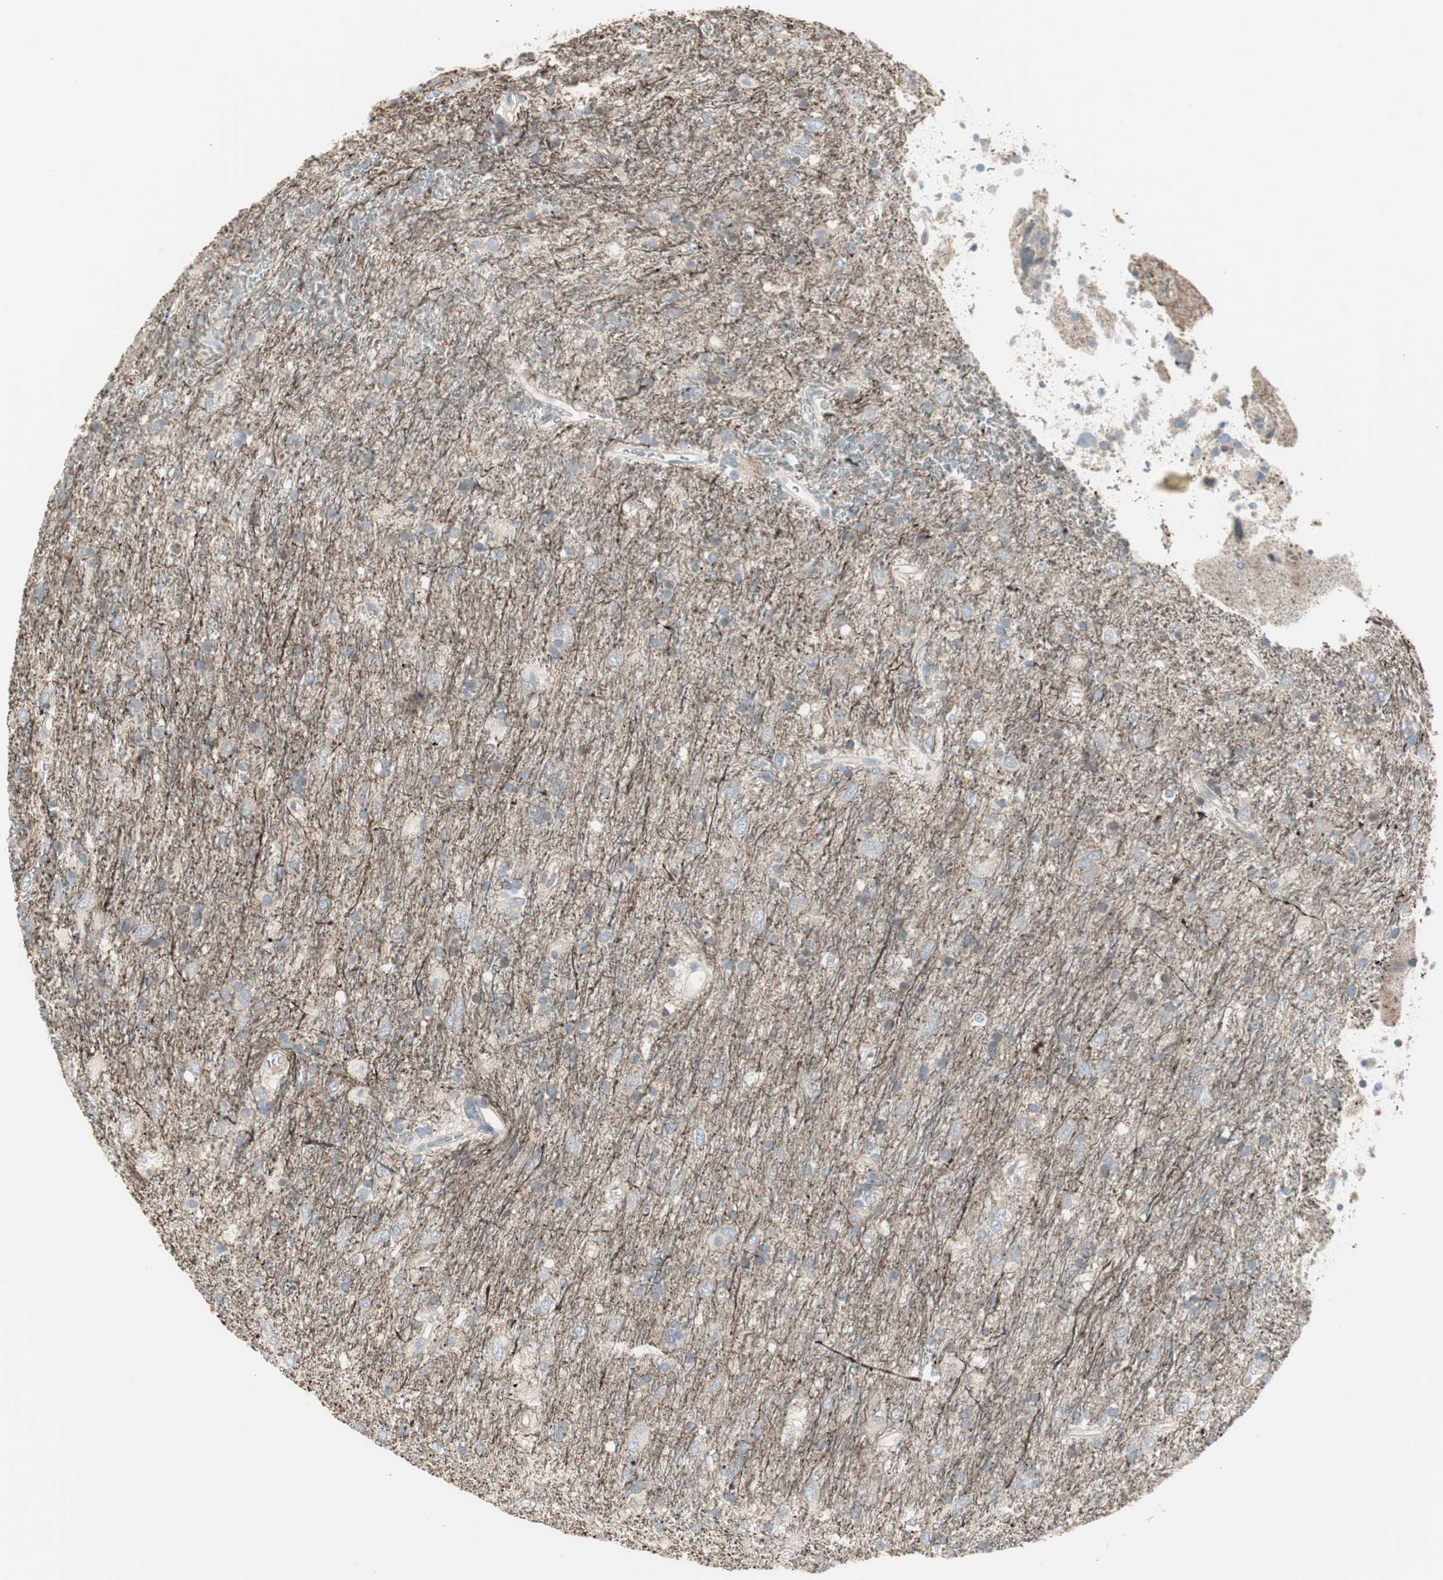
{"staining": {"intensity": "negative", "quantity": "none", "location": "none"}, "tissue": "glioma", "cell_type": "Tumor cells", "image_type": "cancer", "snomed": [{"axis": "morphology", "description": "Glioma, malignant, Low grade"}, {"axis": "topography", "description": "Brain"}], "caption": "Immunohistochemistry of human malignant low-grade glioma demonstrates no positivity in tumor cells.", "gene": "DMPK", "patient": {"sex": "male", "age": 77}}